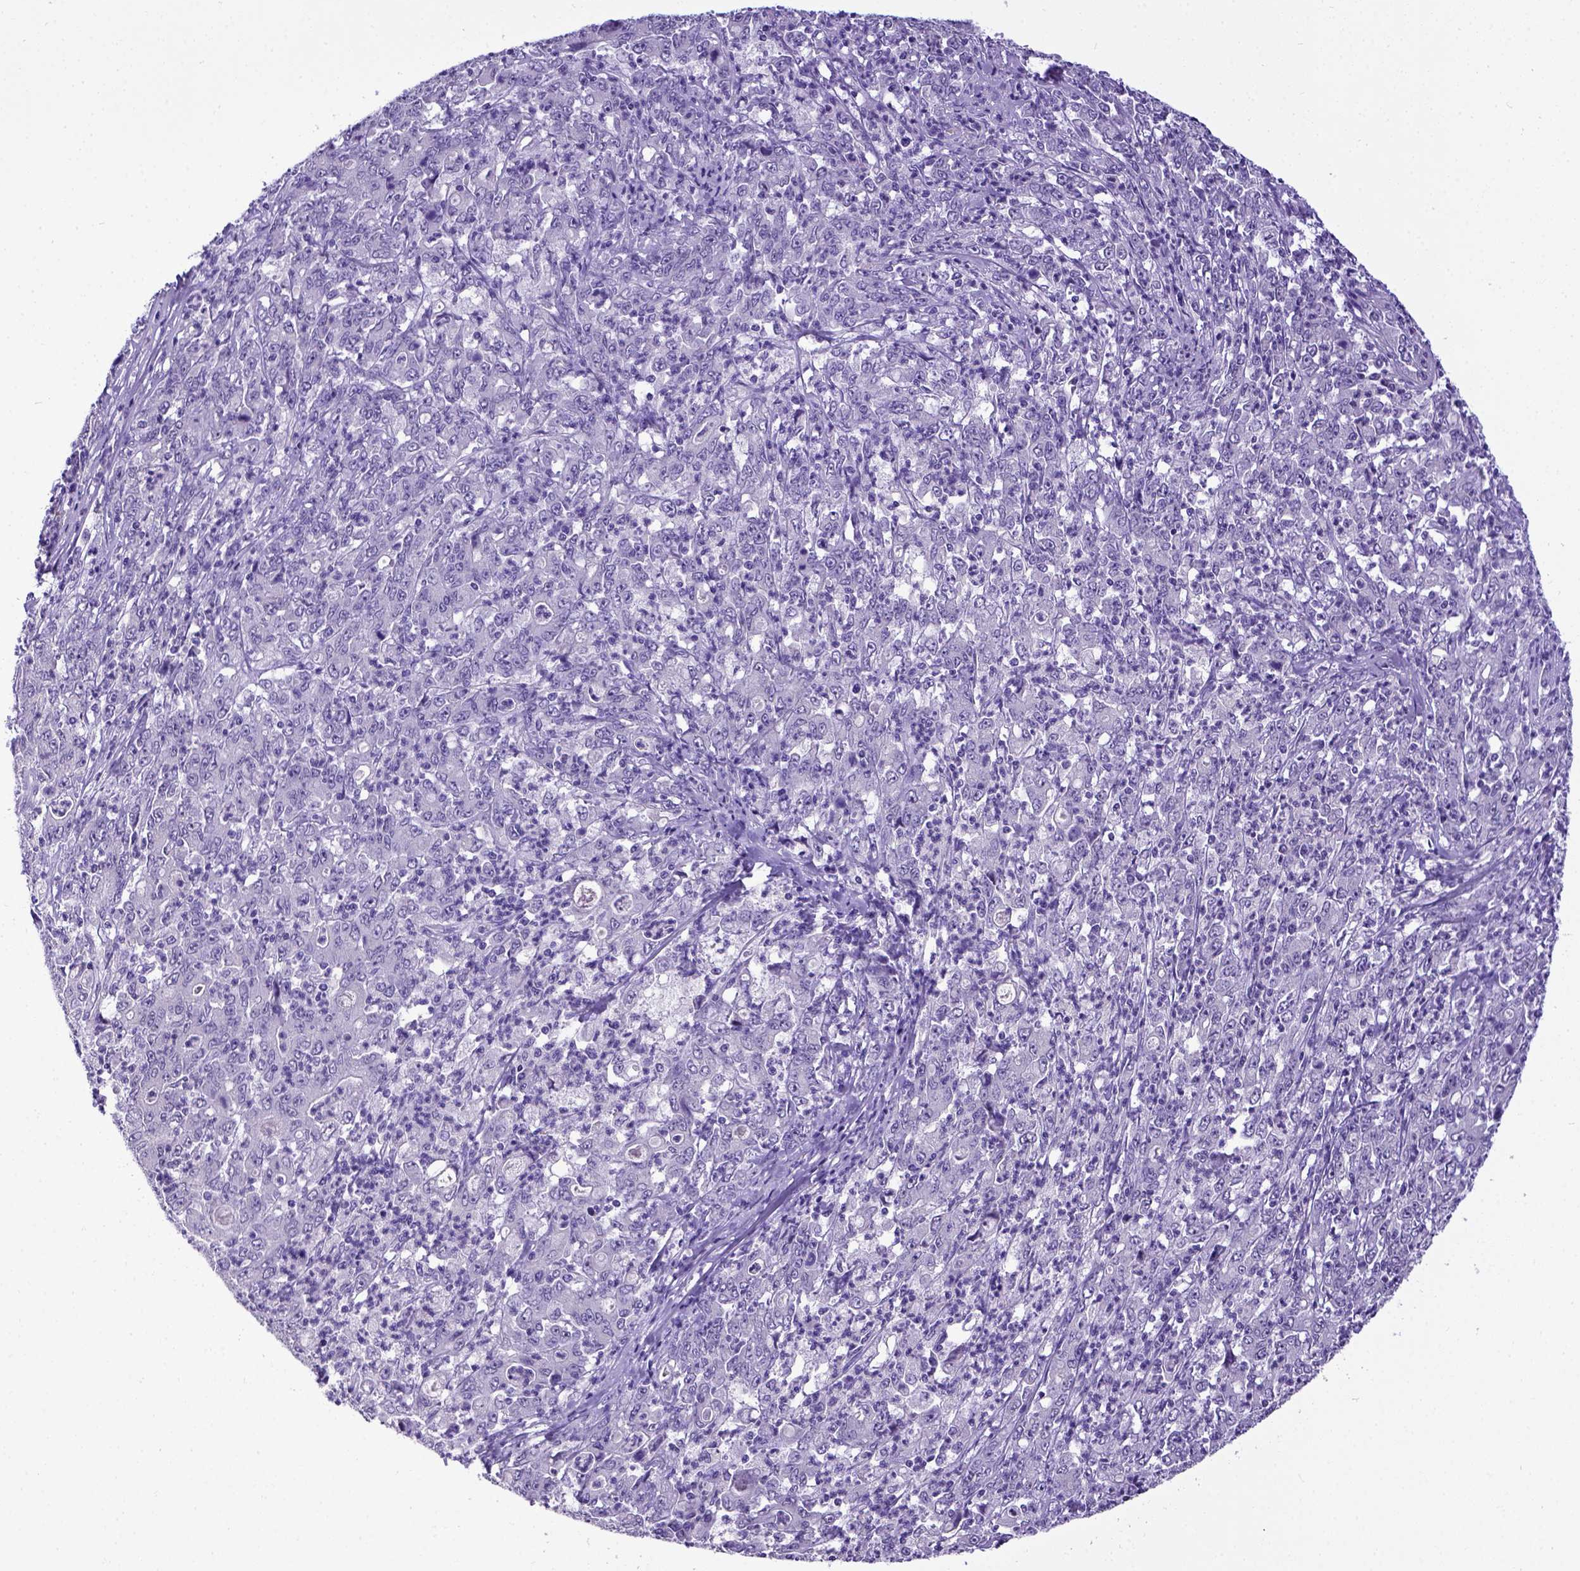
{"staining": {"intensity": "negative", "quantity": "none", "location": "none"}, "tissue": "stomach cancer", "cell_type": "Tumor cells", "image_type": "cancer", "snomed": [{"axis": "morphology", "description": "Adenocarcinoma, NOS"}, {"axis": "topography", "description": "Stomach, lower"}], "caption": "DAB immunohistochemical staining of stomach cancer (adenocarcinoma) shows no significant positivity in tumor cells. (Brightfield microscopy of DAB immunohistochemistry (IHC) at high magnification).", "gene": "ESR1", "patient": {"sex": "female", "age": 71}}